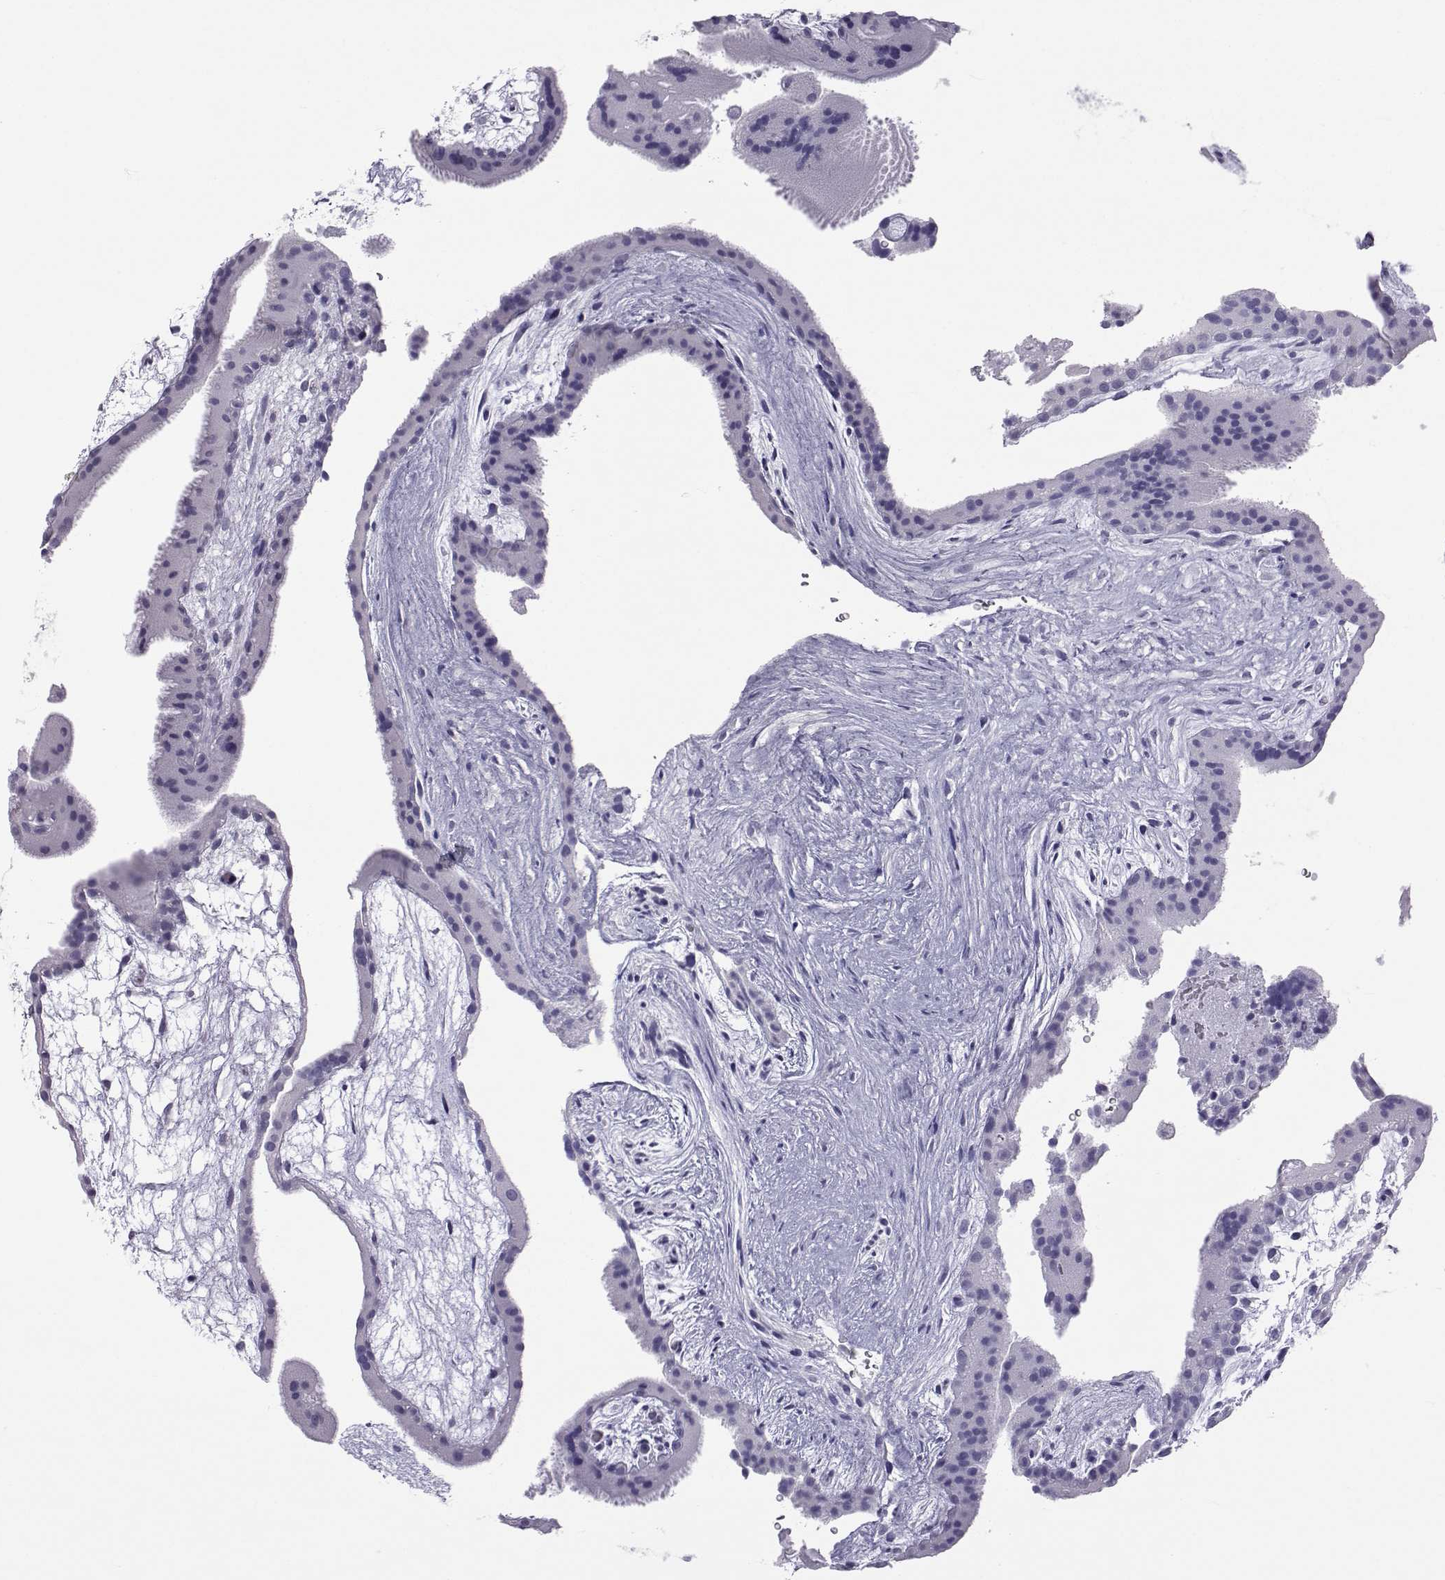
{"staining": {"intensity": "negative", "quantity": "none", "location": "none"}, "tissue": "placenta", "cell_type": "Decidual cells", "image_type": "normal", "snomed": [{"axis": "morphology", "description": "Normal tissue, NOS"}, {"axis": "topography", "description": "Placenta"}], "caption": "This is an immunohistochemistry (IHC) micrograph of unremarkable human placenta. There is no positivity in decidual cells.", "gene": "ACTL7A", "patient": {"sex": "female", "age": 19}}